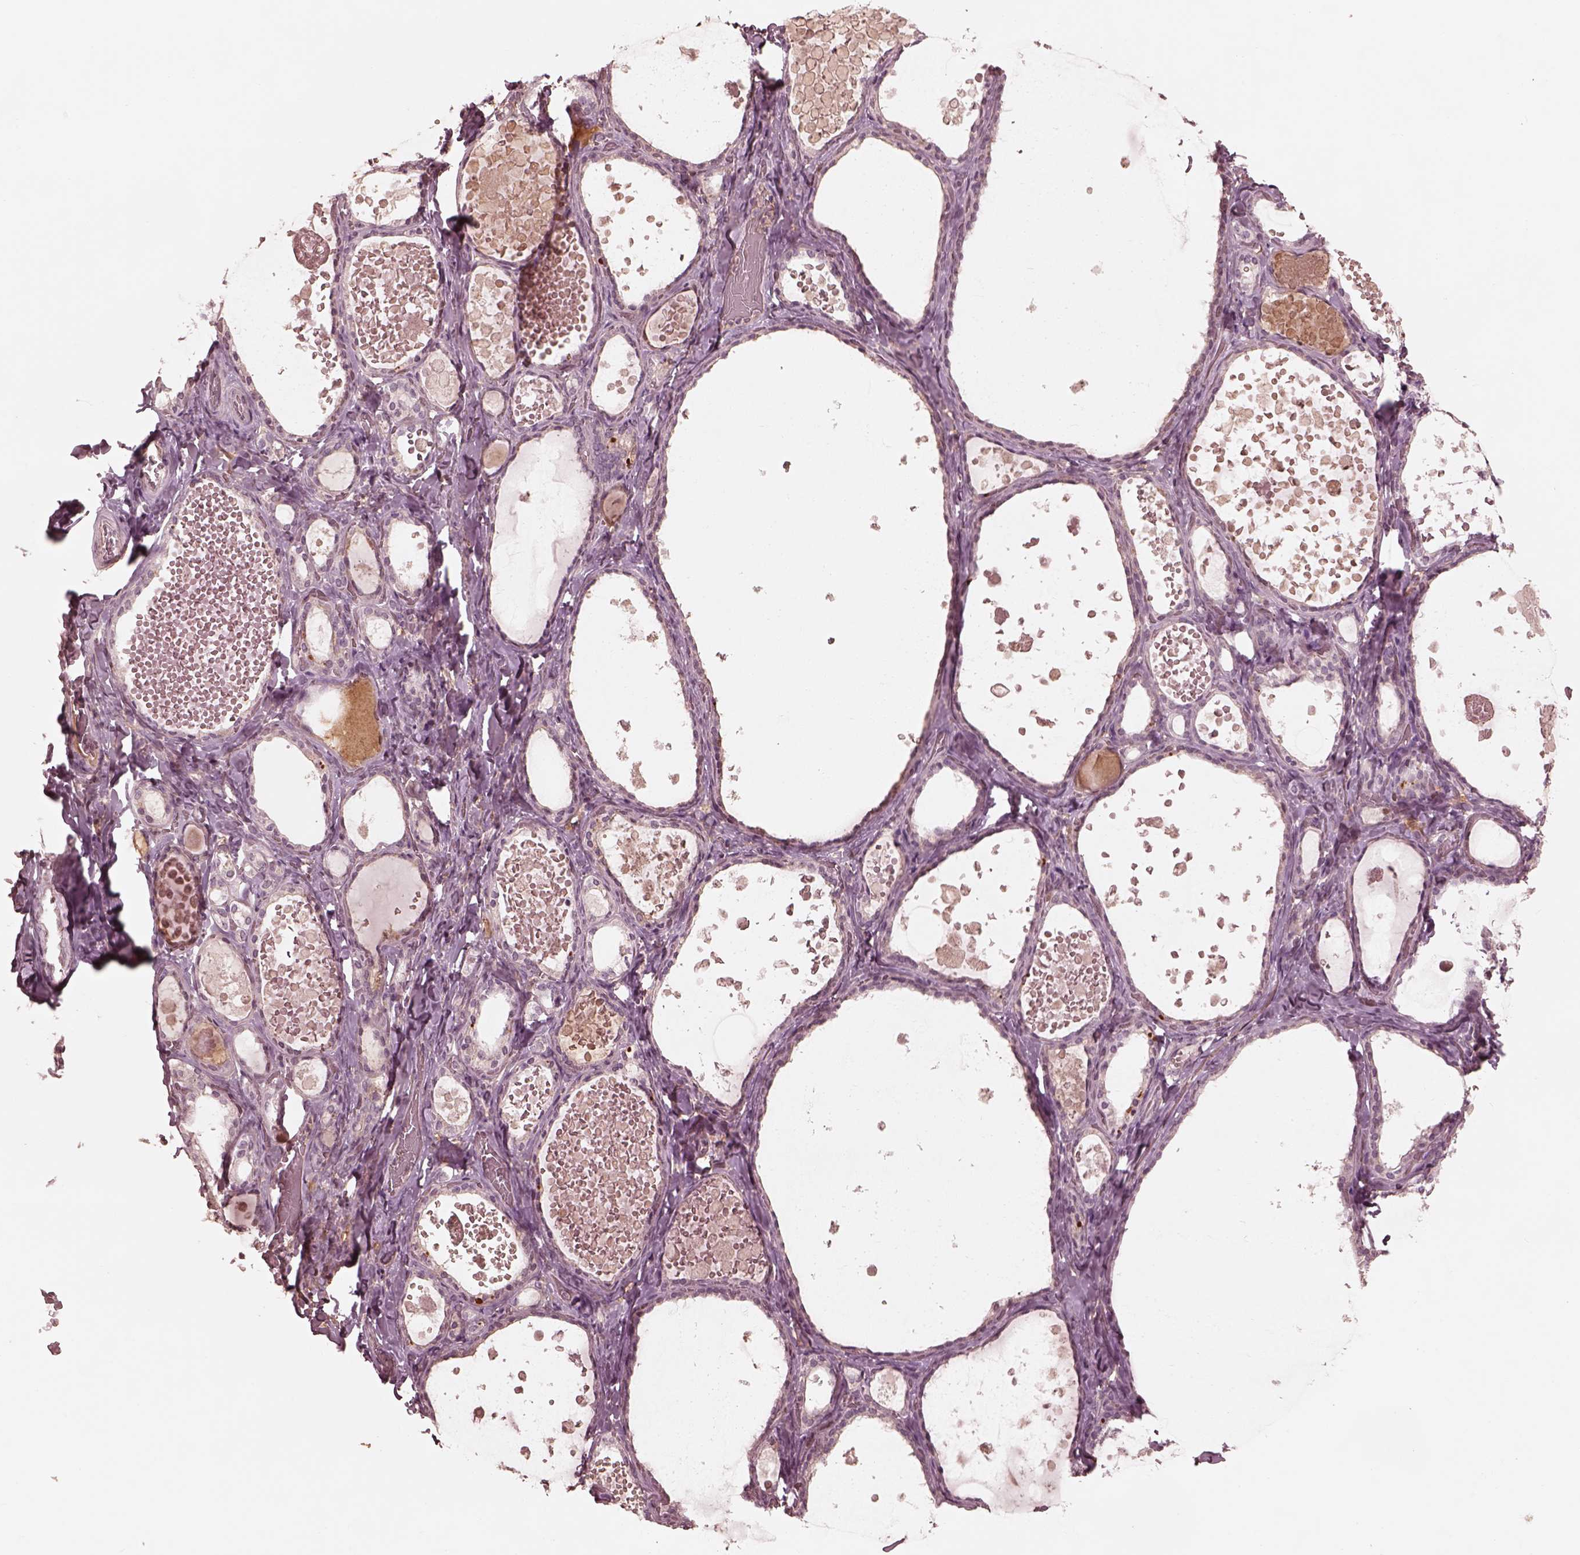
{"staining": {"intensity": "negative", "quantity": "none", "location": "none"}, "tissue": "thyroid gland", "cell_type": "Glandular cells", "image_type": "normal", "snomed": [{"axis": "morphology", "description": "Normal tissue, NOS"}, {"axis": "topography", "description": "Thyroid gland"}], "caption": "DAB (3,3'-diaminobenzidine) immunohistochemical staining of normal thyroid gland reveals no significant staining in glandular cells. (Stains: DAB immunohistochemistry with hematoxylin counter stain, Microscopy: brightfield microscopy at high magnification).", "gene": "TF", "patient": {"sex": "female", "age": 56}}